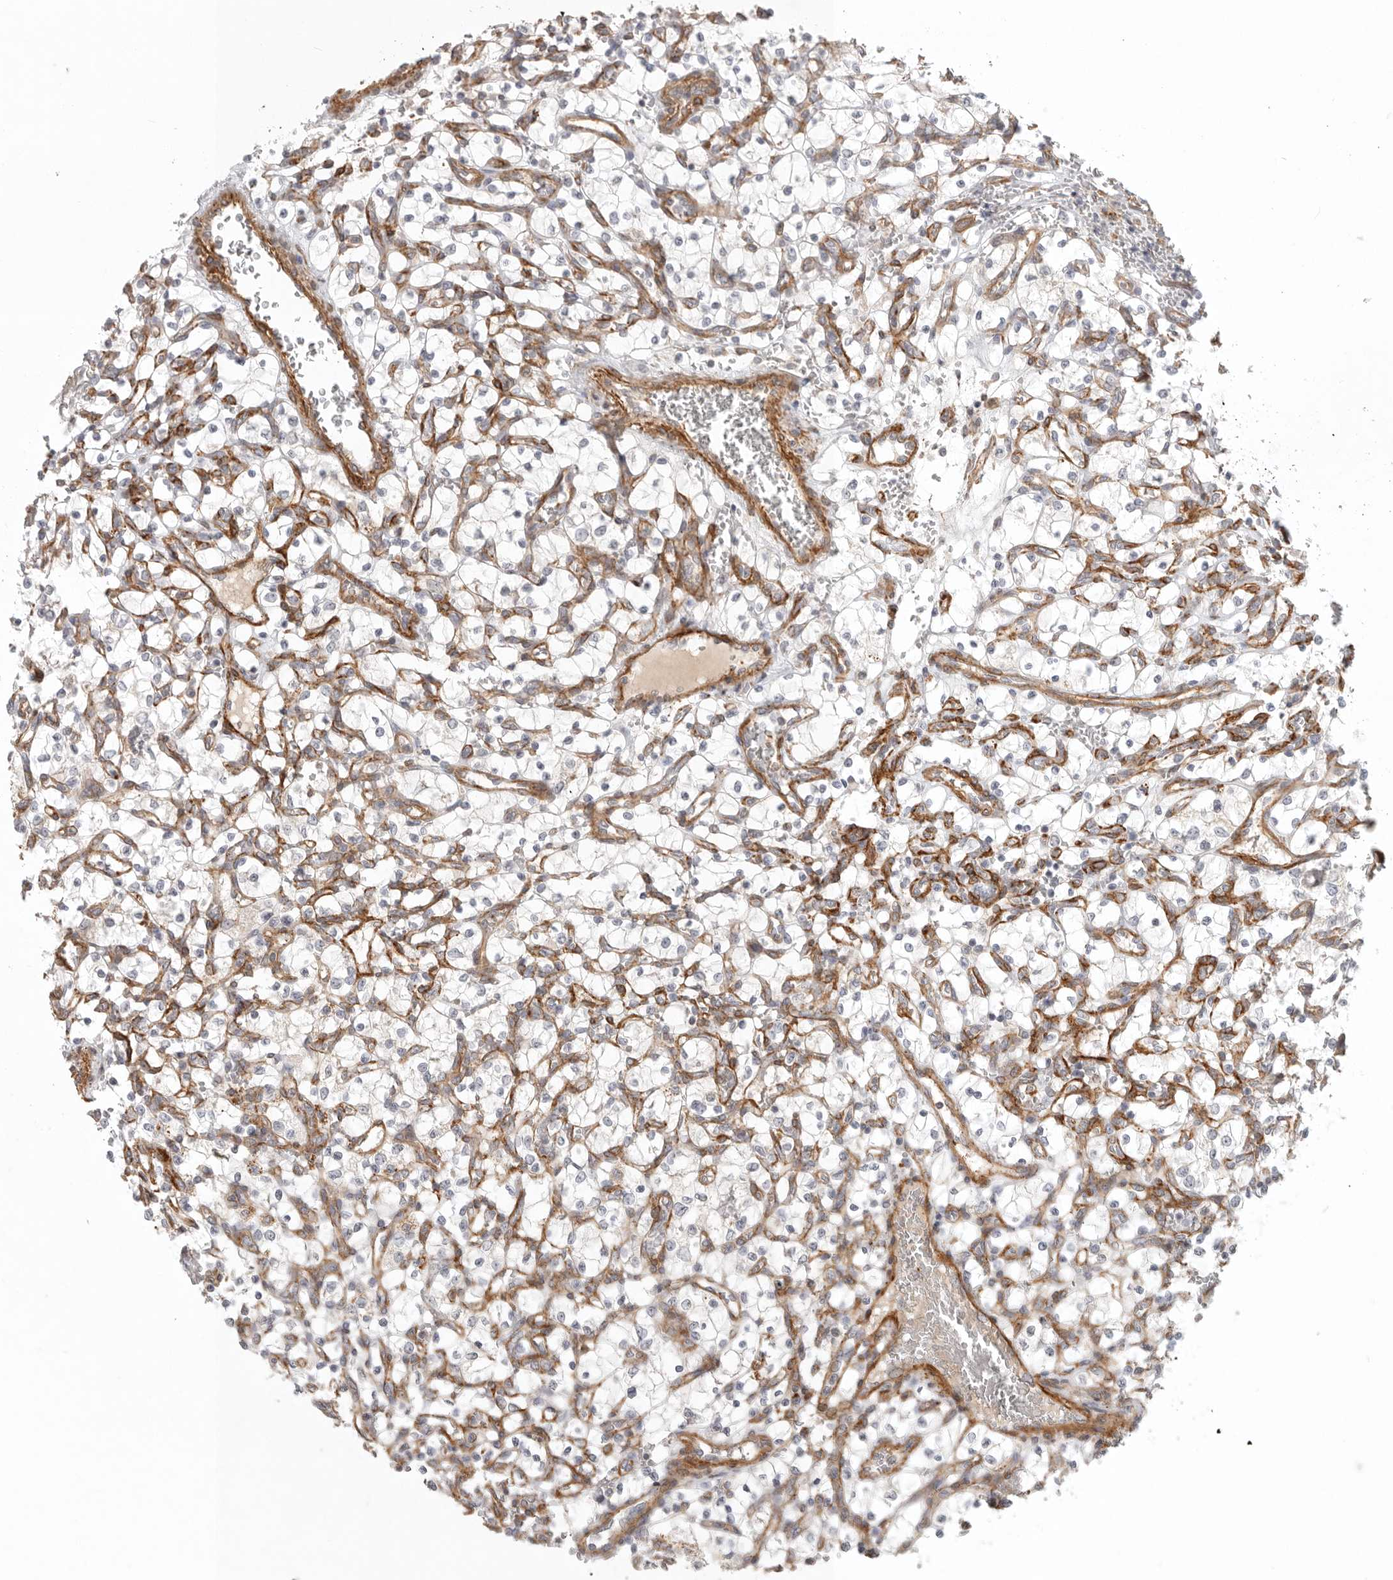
{"staining": {"intensity": "negative", "quantity": "none", "location": "none"}, "tissue": "renal cancer", "cell_type": "Tumor cells", "image_type": "cancer", "snomed": [{"axis": "morphology", "description": "Adenocarcinoma, NOS"}, {"axis": "topography", "description": "Kidney"}], "caption": "A high-resolution photomicrograph shows immunohistochemistry (IHC) staining of renal cancer, which demonstrates no significant expression in tumor cells.", "gene": "LONRF1", "patient": {"sex": "female", "age": 69}}